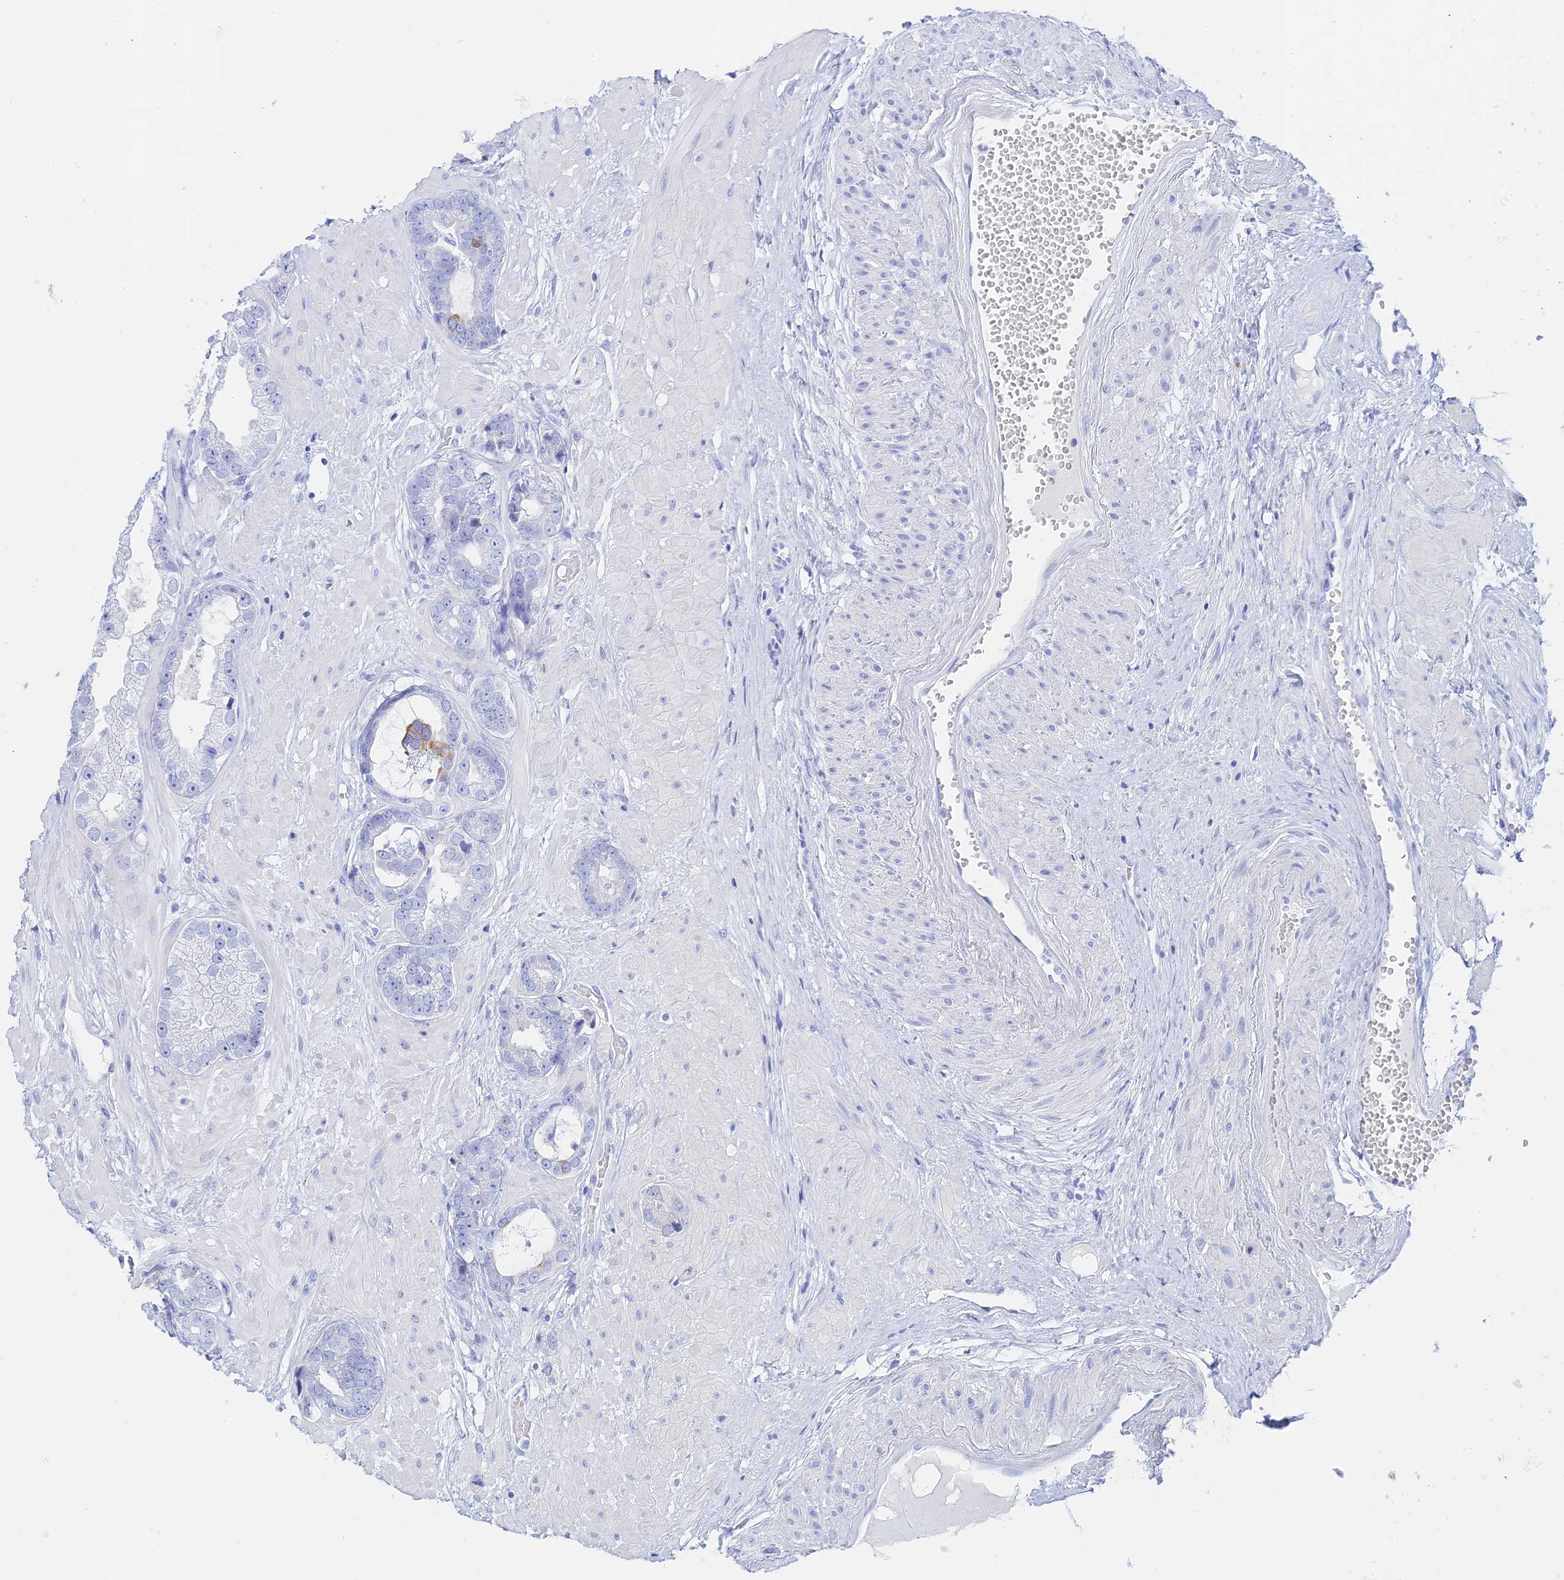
{"staining": {"intensity": "negative", "quantity": "none", "location": "none"}, "tissue": "prostate cancer", "cell_type": "Tumor cells", "image_type": "cancer", "snomed": [{"axis": "morphology", "description": "Adenocarcinoma, Low grade"}, {"axis": "topography", "description": "Prostate"}], "caption": "Histopathology image shows no significant protein positivity in tumor cells of adenocarcinoma (low-grade) (prostate). The staining was performed using DAB (3,3'-diaminobenzidine) to visualize the protein expression in brown, while the nuclei were stained in blue with hematoxylin (Magnification: 20x).", "gene": "CEP152", "patient": {"sex": "male", "age": 64}}